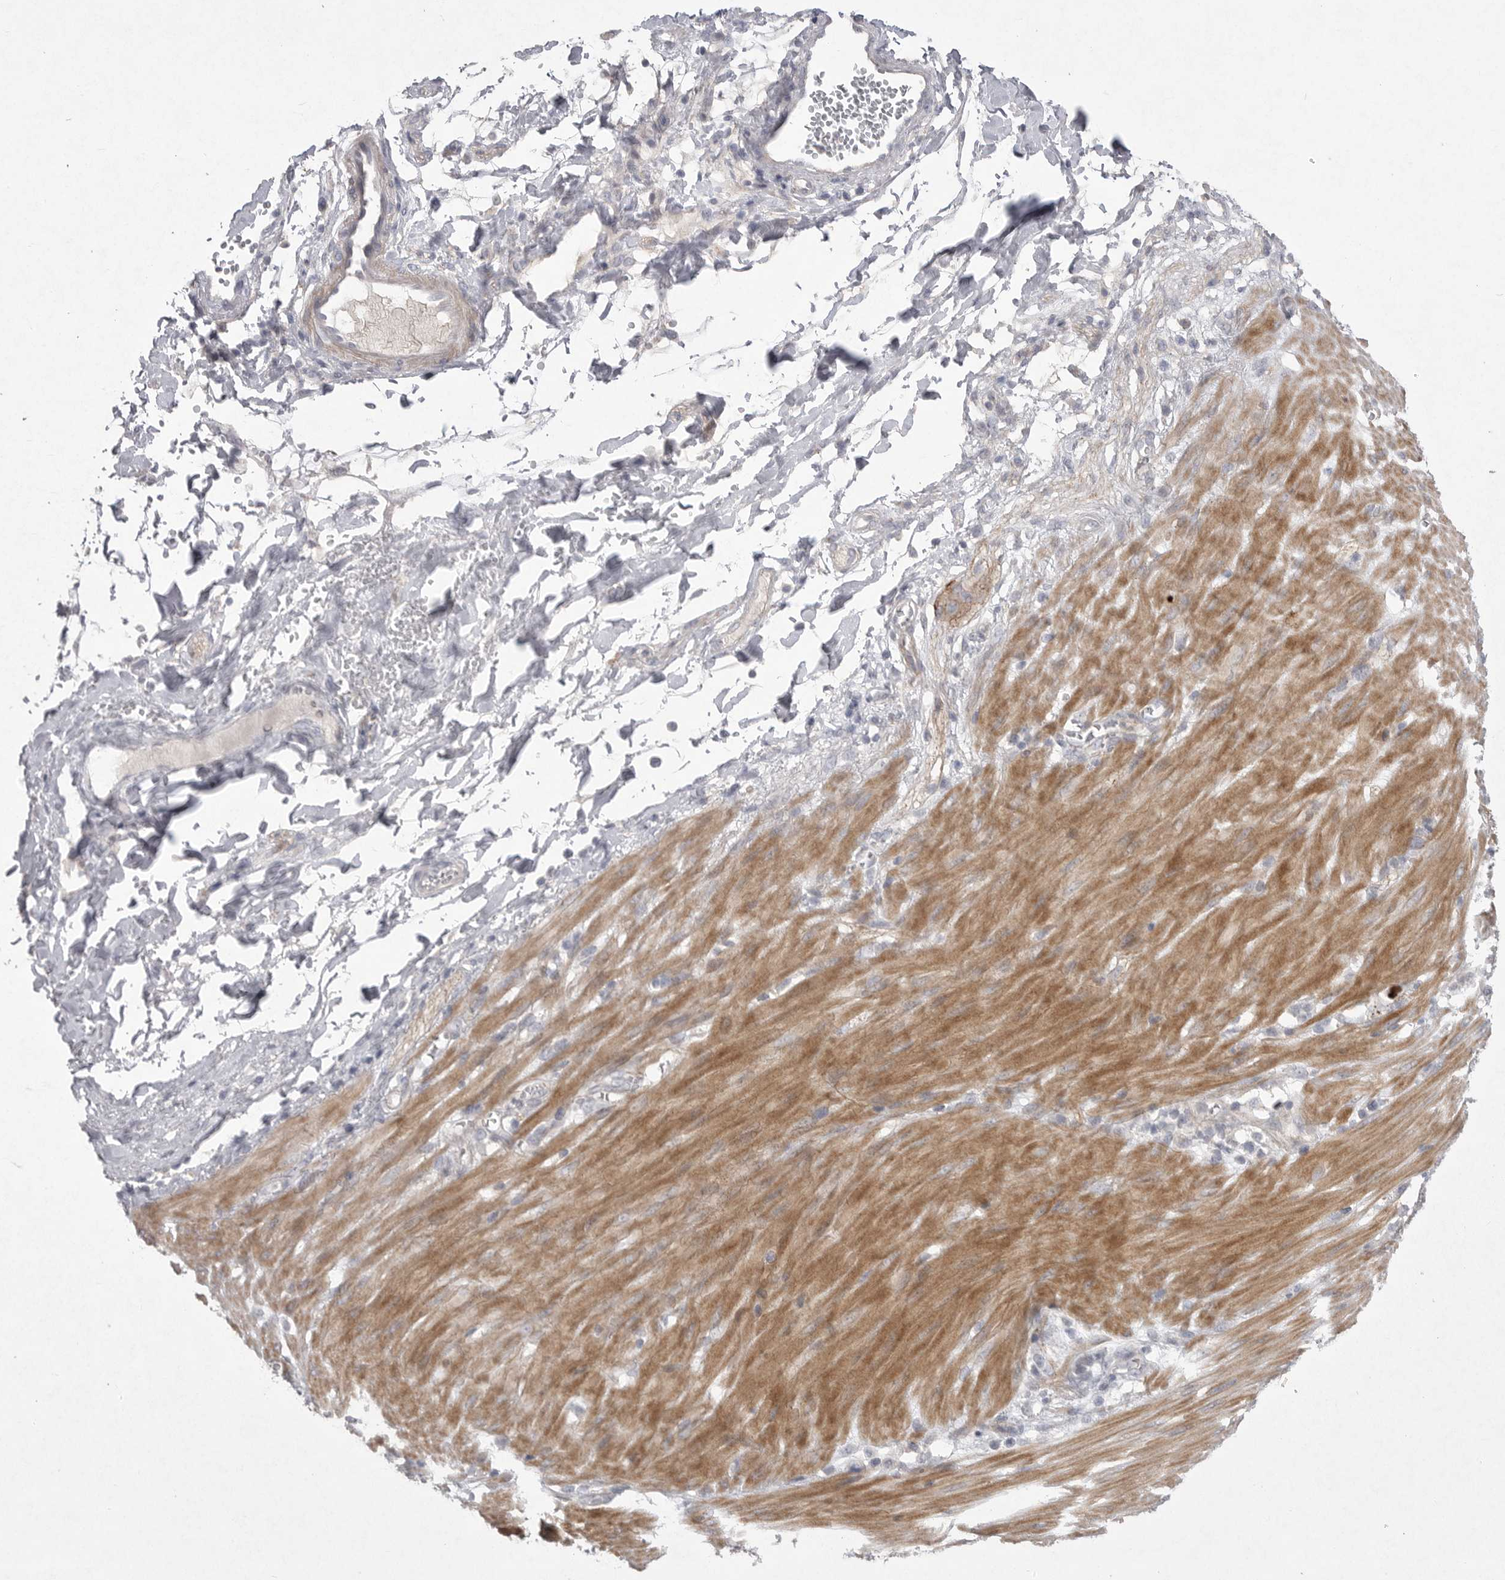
{"staining": {"intensity": "negative", "quantity": "none", "location": "none"}, "tissue": "stomach cancer", "cell_type": "Tumor cells", "image_type": "cancer", "snomed": [{"axis": "morphology", "description": "Adenocarcinoma, NOS"}, {"axis": "topography", "description": "Stomach"}, {"axis": "topography", "description": "Stomach, lower"}], "caption": "DAB (3,3'-diaminobenzidine) immunohistochemical staining of human stomach cancer reveals no significant expression in tumor cells.", "gene": "VANGL2", "patient": {"sex": "female", "age": 48}}